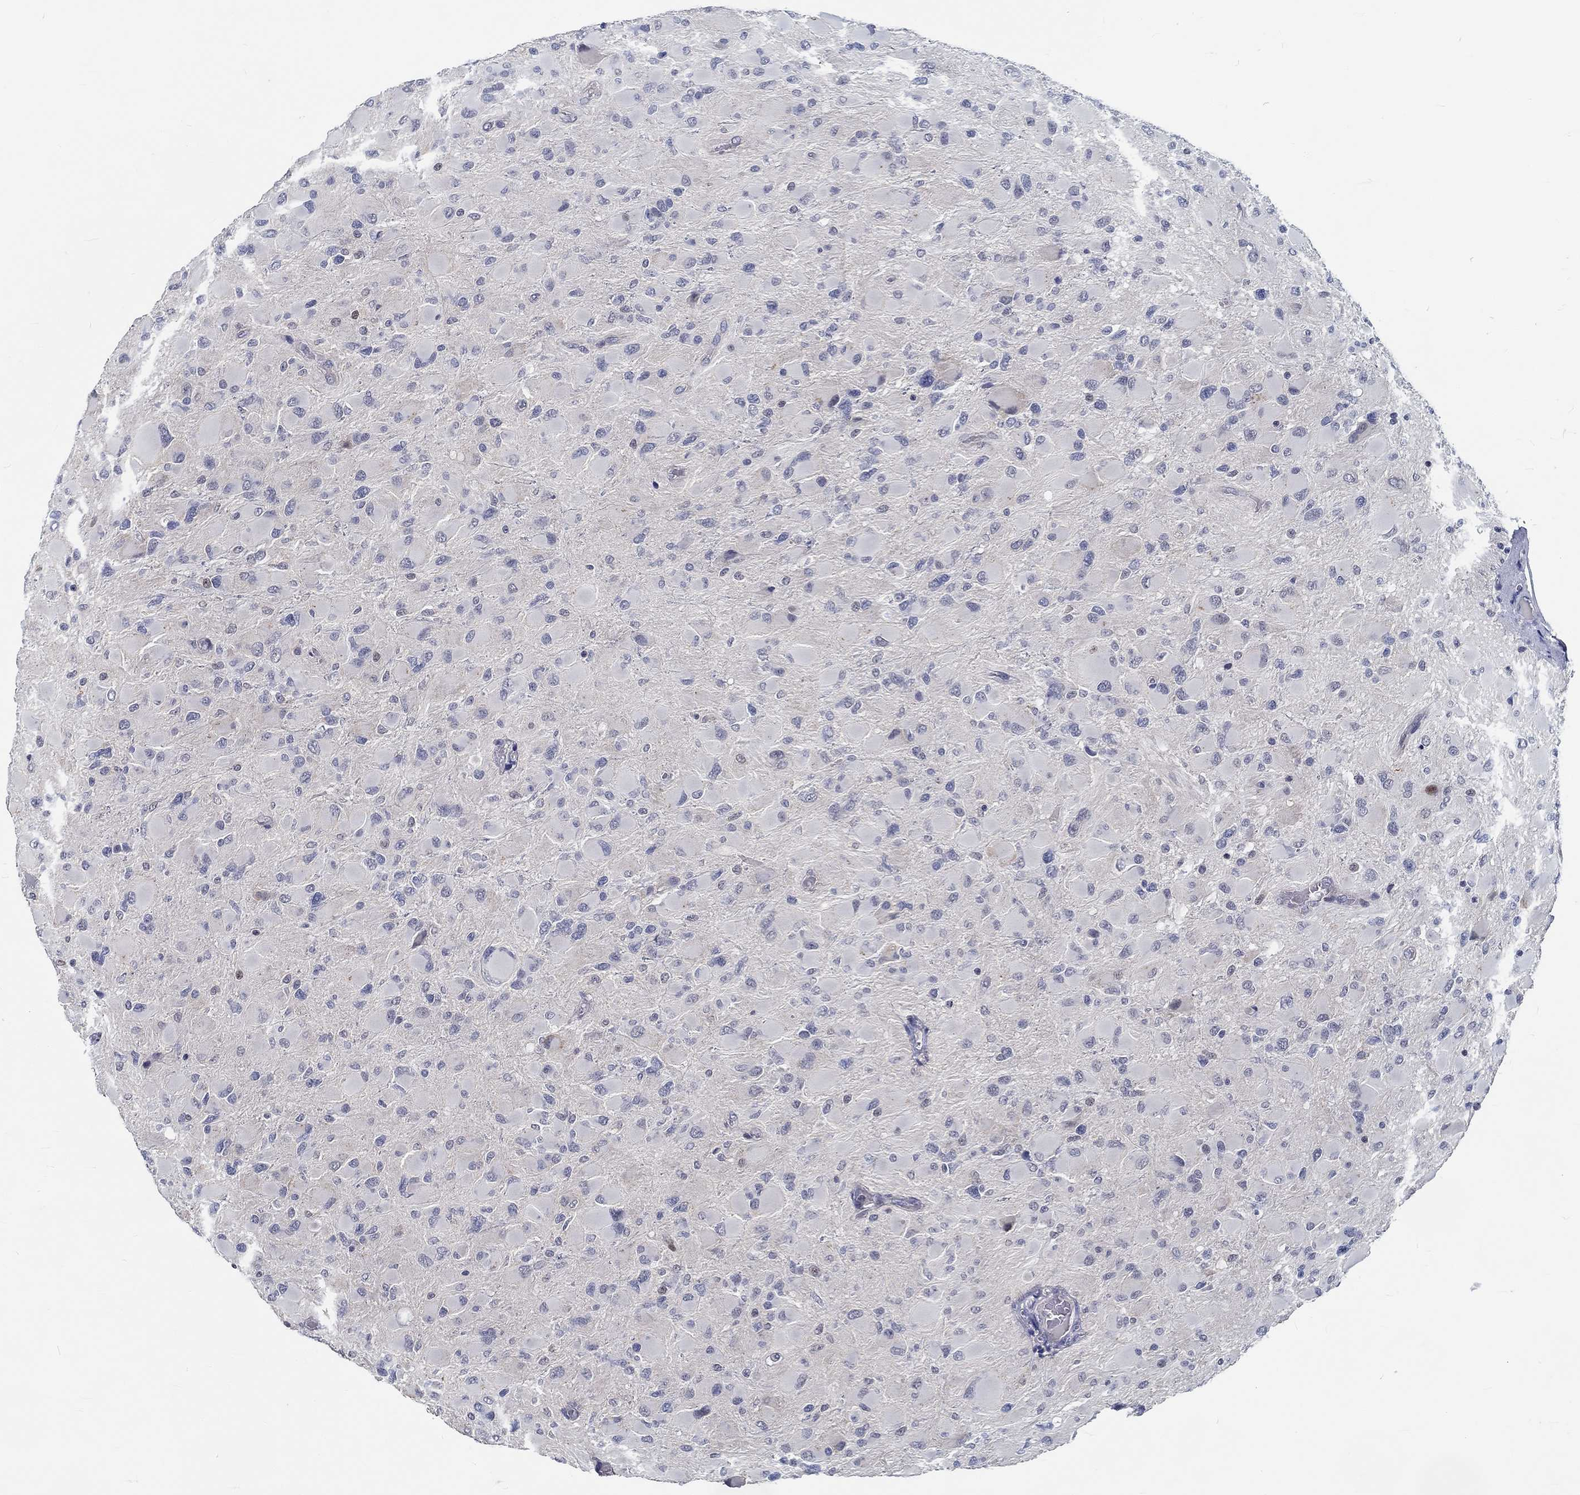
{"staining": {"intensity": "negative", "quantity": "none", "location": "none"}, "tissue": "glioma", "cell_type": "Tumor cells", "image_type": "cancer", "snomed": [{"axis": "morphology", "description": "Glioma, malignant, High grade"}, {"axis": "topography", "description": "Cerebral cortex"}], "caption": "Glioma was stained to show a protein in brown. There is no significant expression in tumor cells.", "gene": "MYBPC1", "patient": {"sex": "female", "age": 36}}